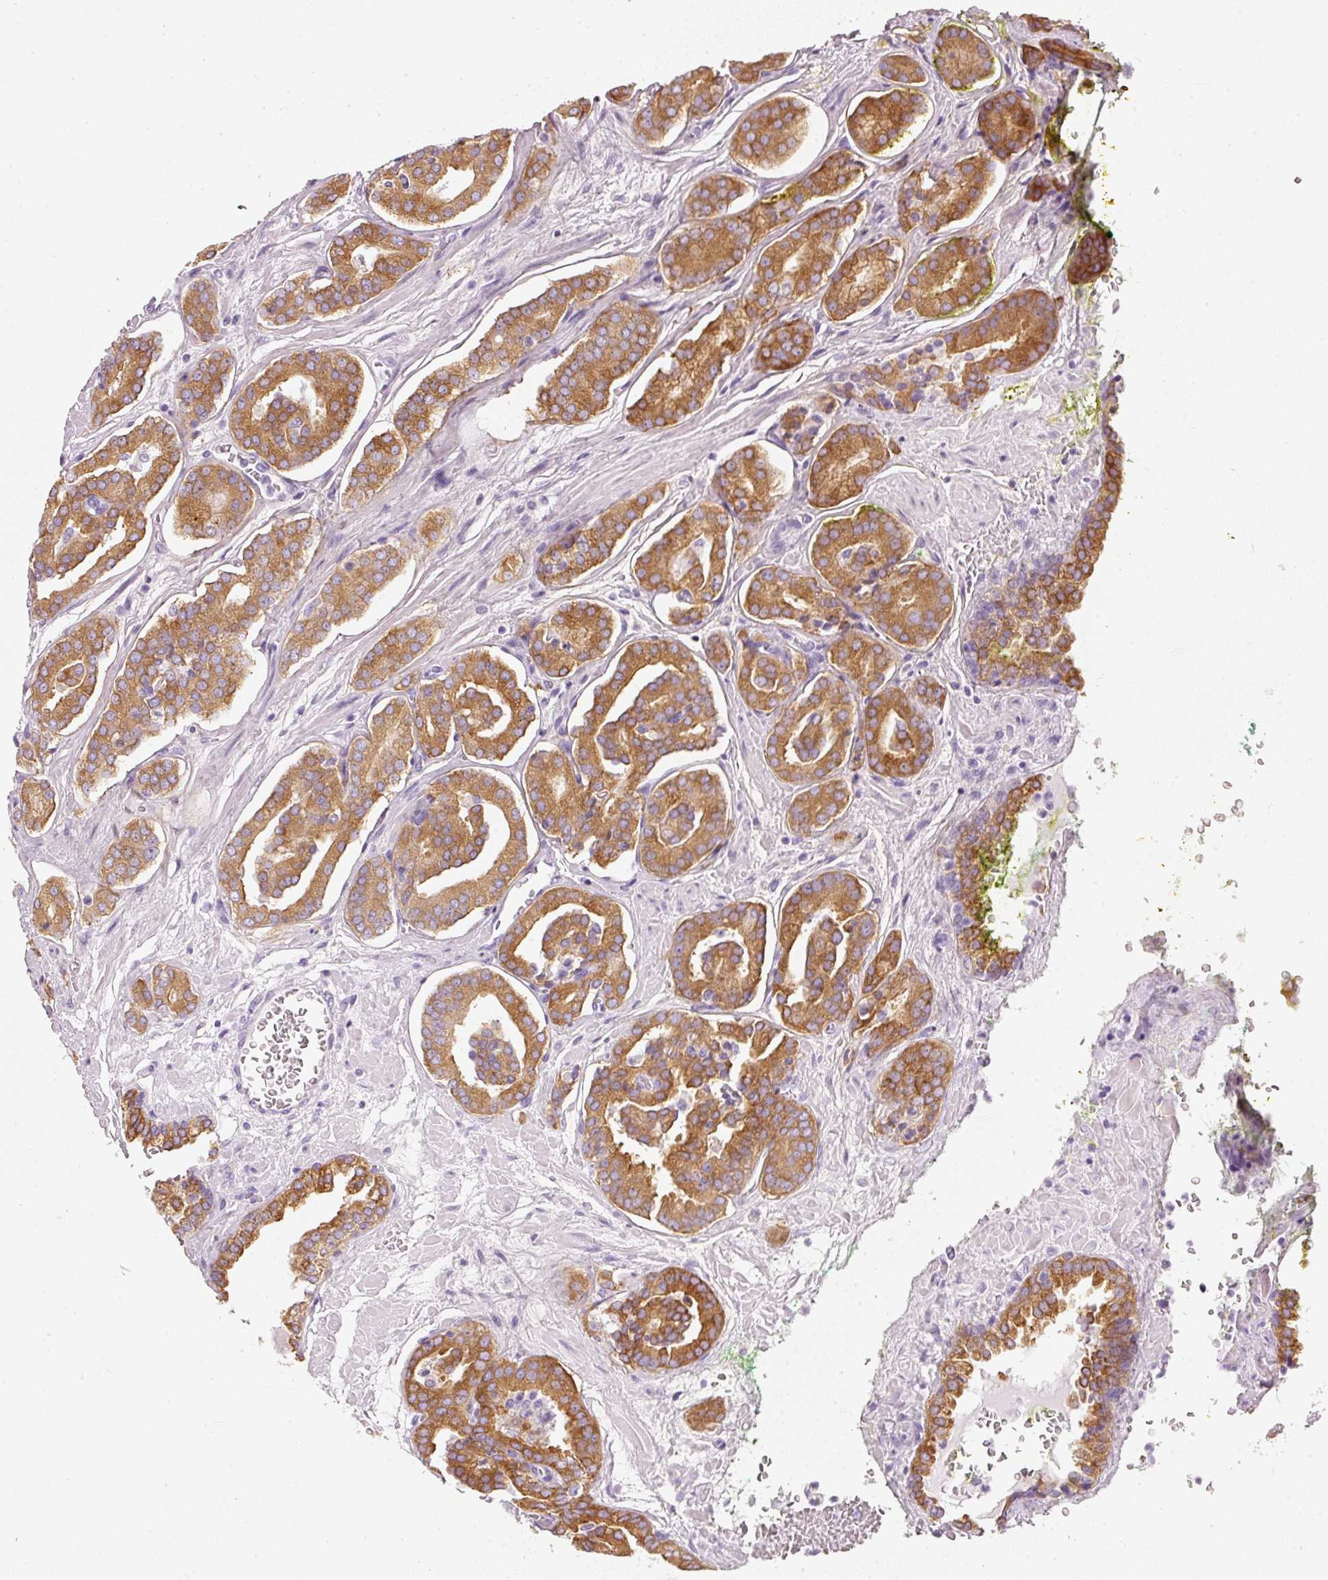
{"staining": {"intensity": "strong", "quantity": ">75%", "location": "cytoplasmic/membranous"}, "tissue": "prostate cancer", "cell_type": "Tumor cells", "image_type": "cancer", "snomed": [{"axis": "morphology", "description": "Adenocarcinoma, High grade"}, {"axis": "topography", "description": "Prostate"}], "caption": "IHC histopathology image of human high-grade adenocarcinoma (prostate) stained for a protein (brown), which exhibits high levels of strong cytoplasmic/membranous expression in approximately >75% of tumor cells.", "gene": "PDXDC1", "patient": {"sex": "male", "age": 66}}